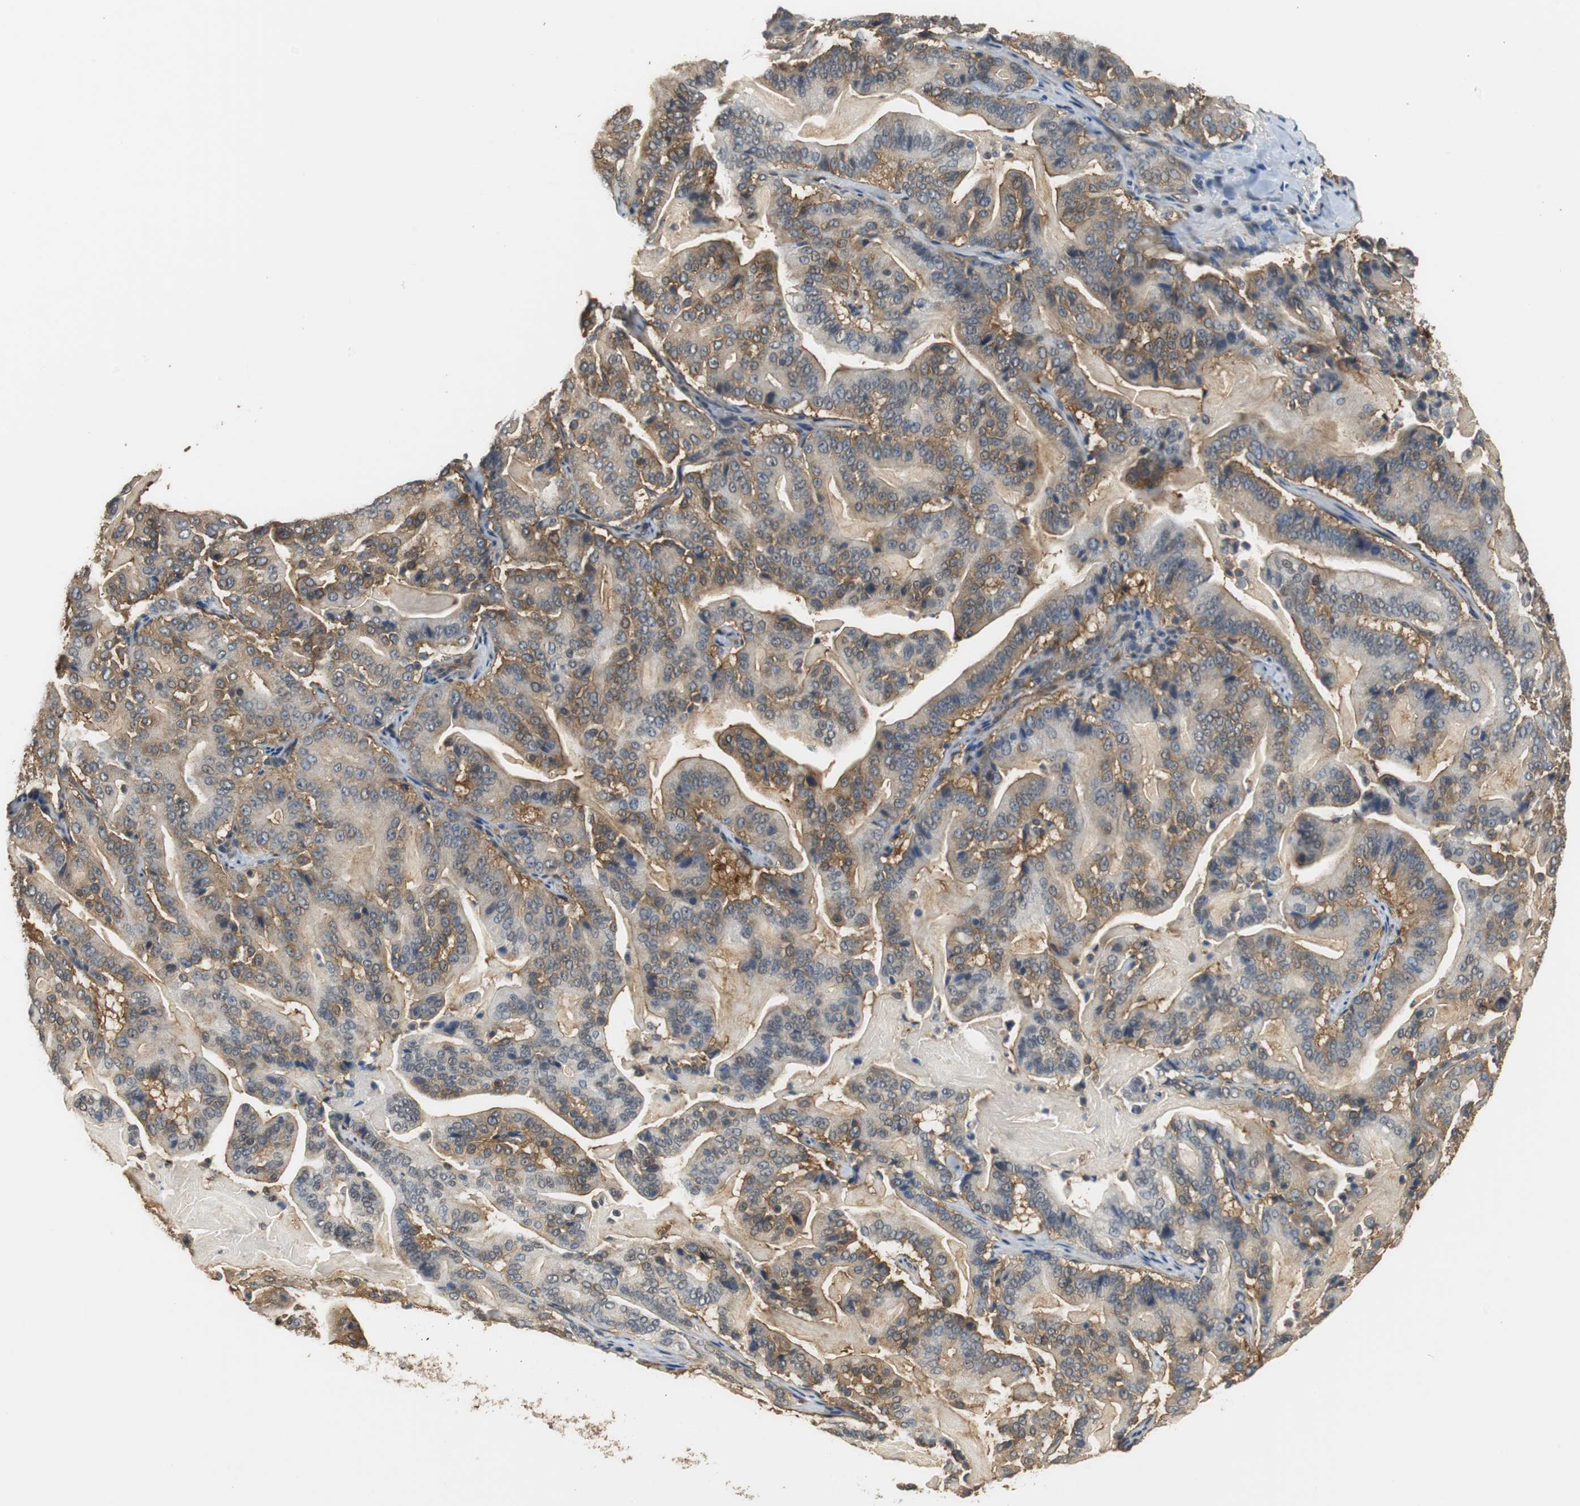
{"staining": {"intensity": "moderate", "quantity": ">75%", "location": "cytoplasmic/membranous"}, "tissue": "pancreatic cancer", "cell_type": "Tumor cells", "image_type": "cancer", "snomed": [{"axis": "morphology", "description": "Adenocarcinoma, NOS"}, {"axis": "topography", "description": "Pancreas"}], "caption": "Immunohistochemistry image of neoplastic tissue: adenocarcinoma (pancreatic) stained using IHC exhibits medium levels of moderate protein expression localized specifically in the cytoplasmic/membranous of tumor cells, appearing as a cytoplasmic/membranous brown color.", "gene": "UBQLN2", "patient": {"sex": "male", "age": 63}}